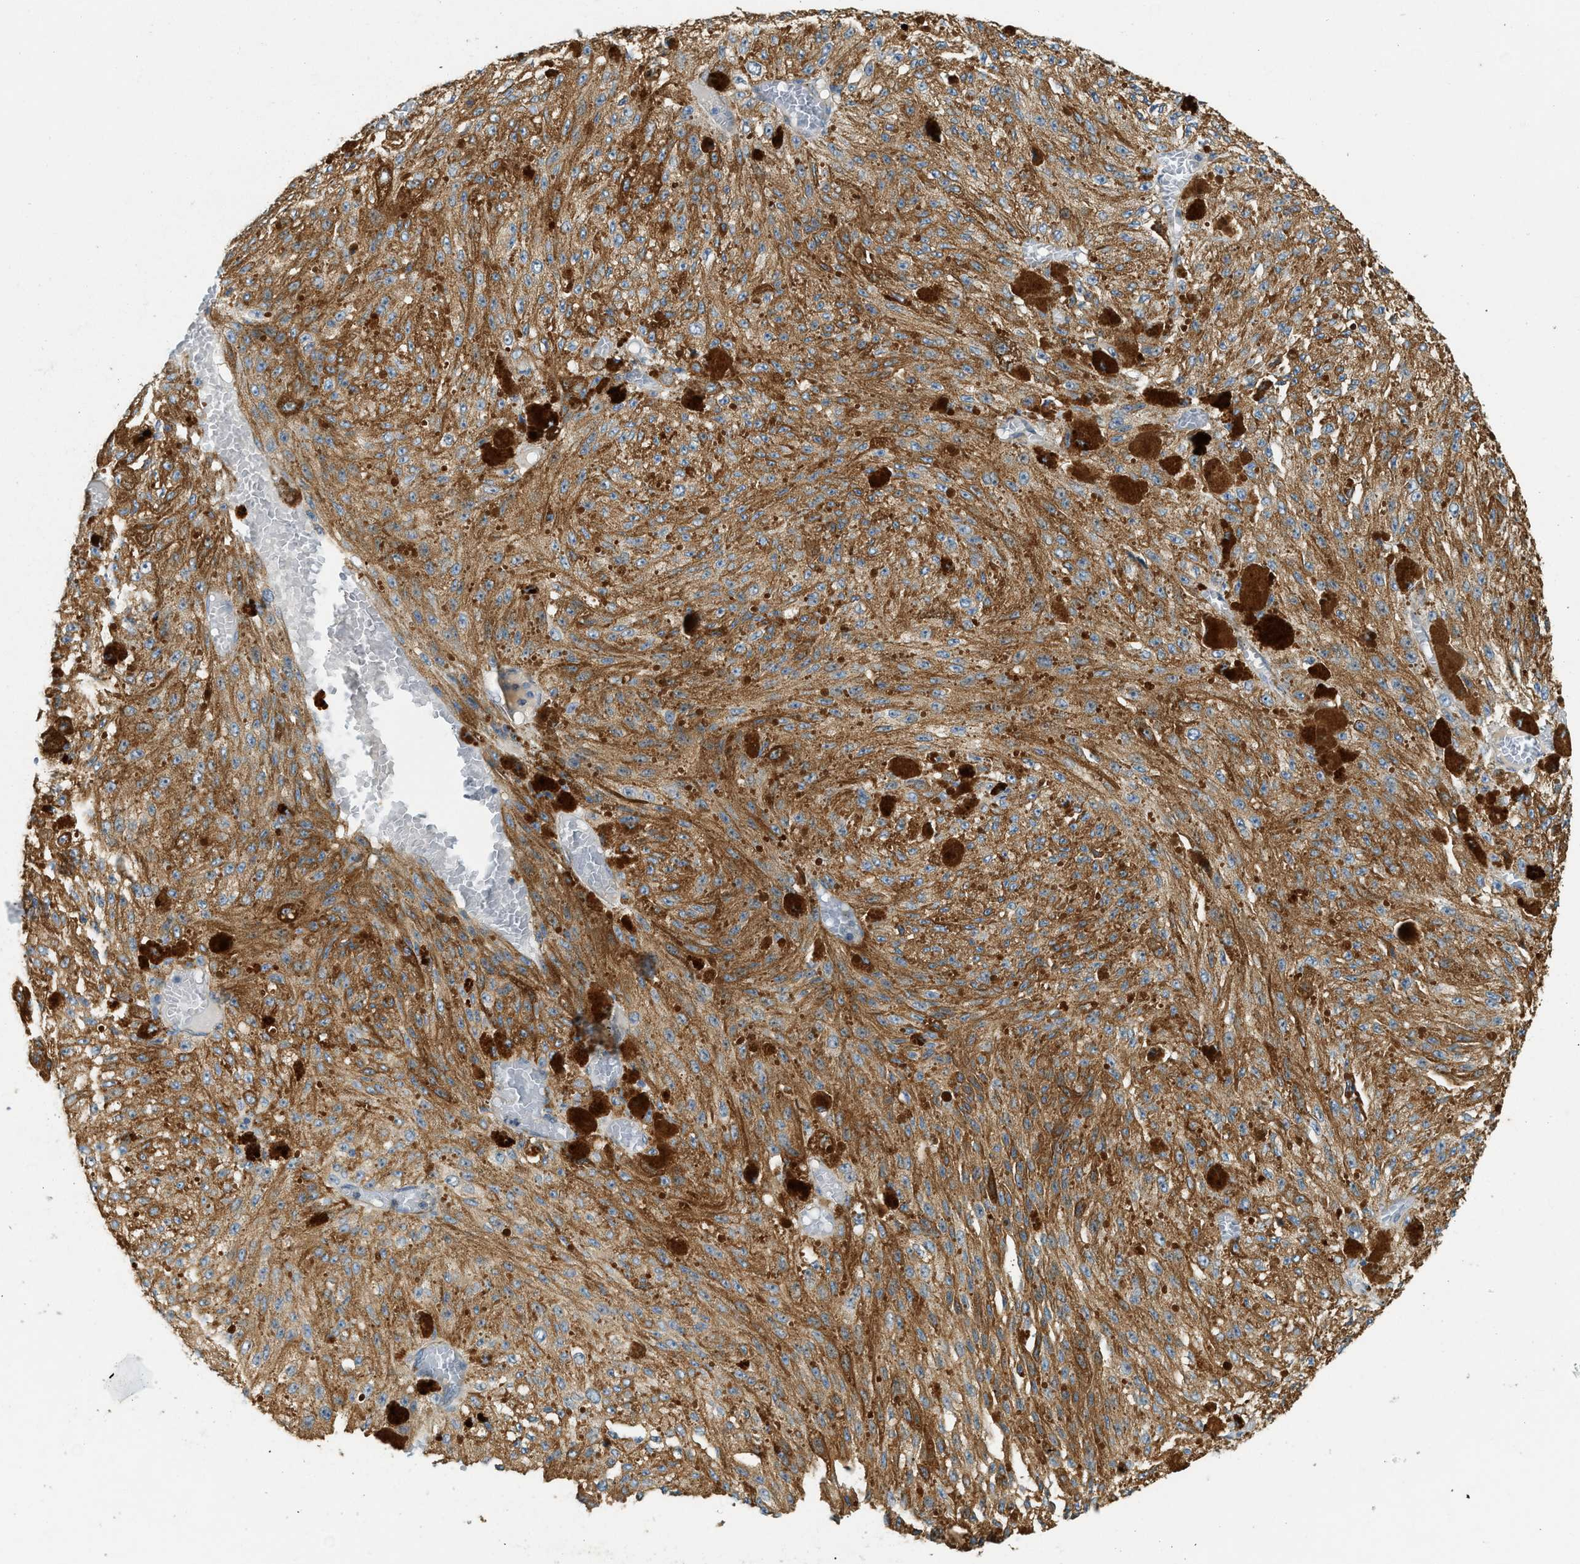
{"staining": {"intensity": "moderate", "quantity": ">75%", "location": "cytoplasmic/membranous"}, "tissue": "melanoma", "cell_type": "Tumor cells", "image_type": "cancer", "snomed": [{"axis": "morphology", "description": "Malignant melanoma, NOS"}, {"axis": "topography", "description": "Other"}], "caption": "This is a micrograph of immunohistochemistry staining of melanoma, which shows moderate positivity in the cytoplasmic/membranous of tumor cells.", "gene": "CTSB", "patient": {"sex": "male", "age": 79}}